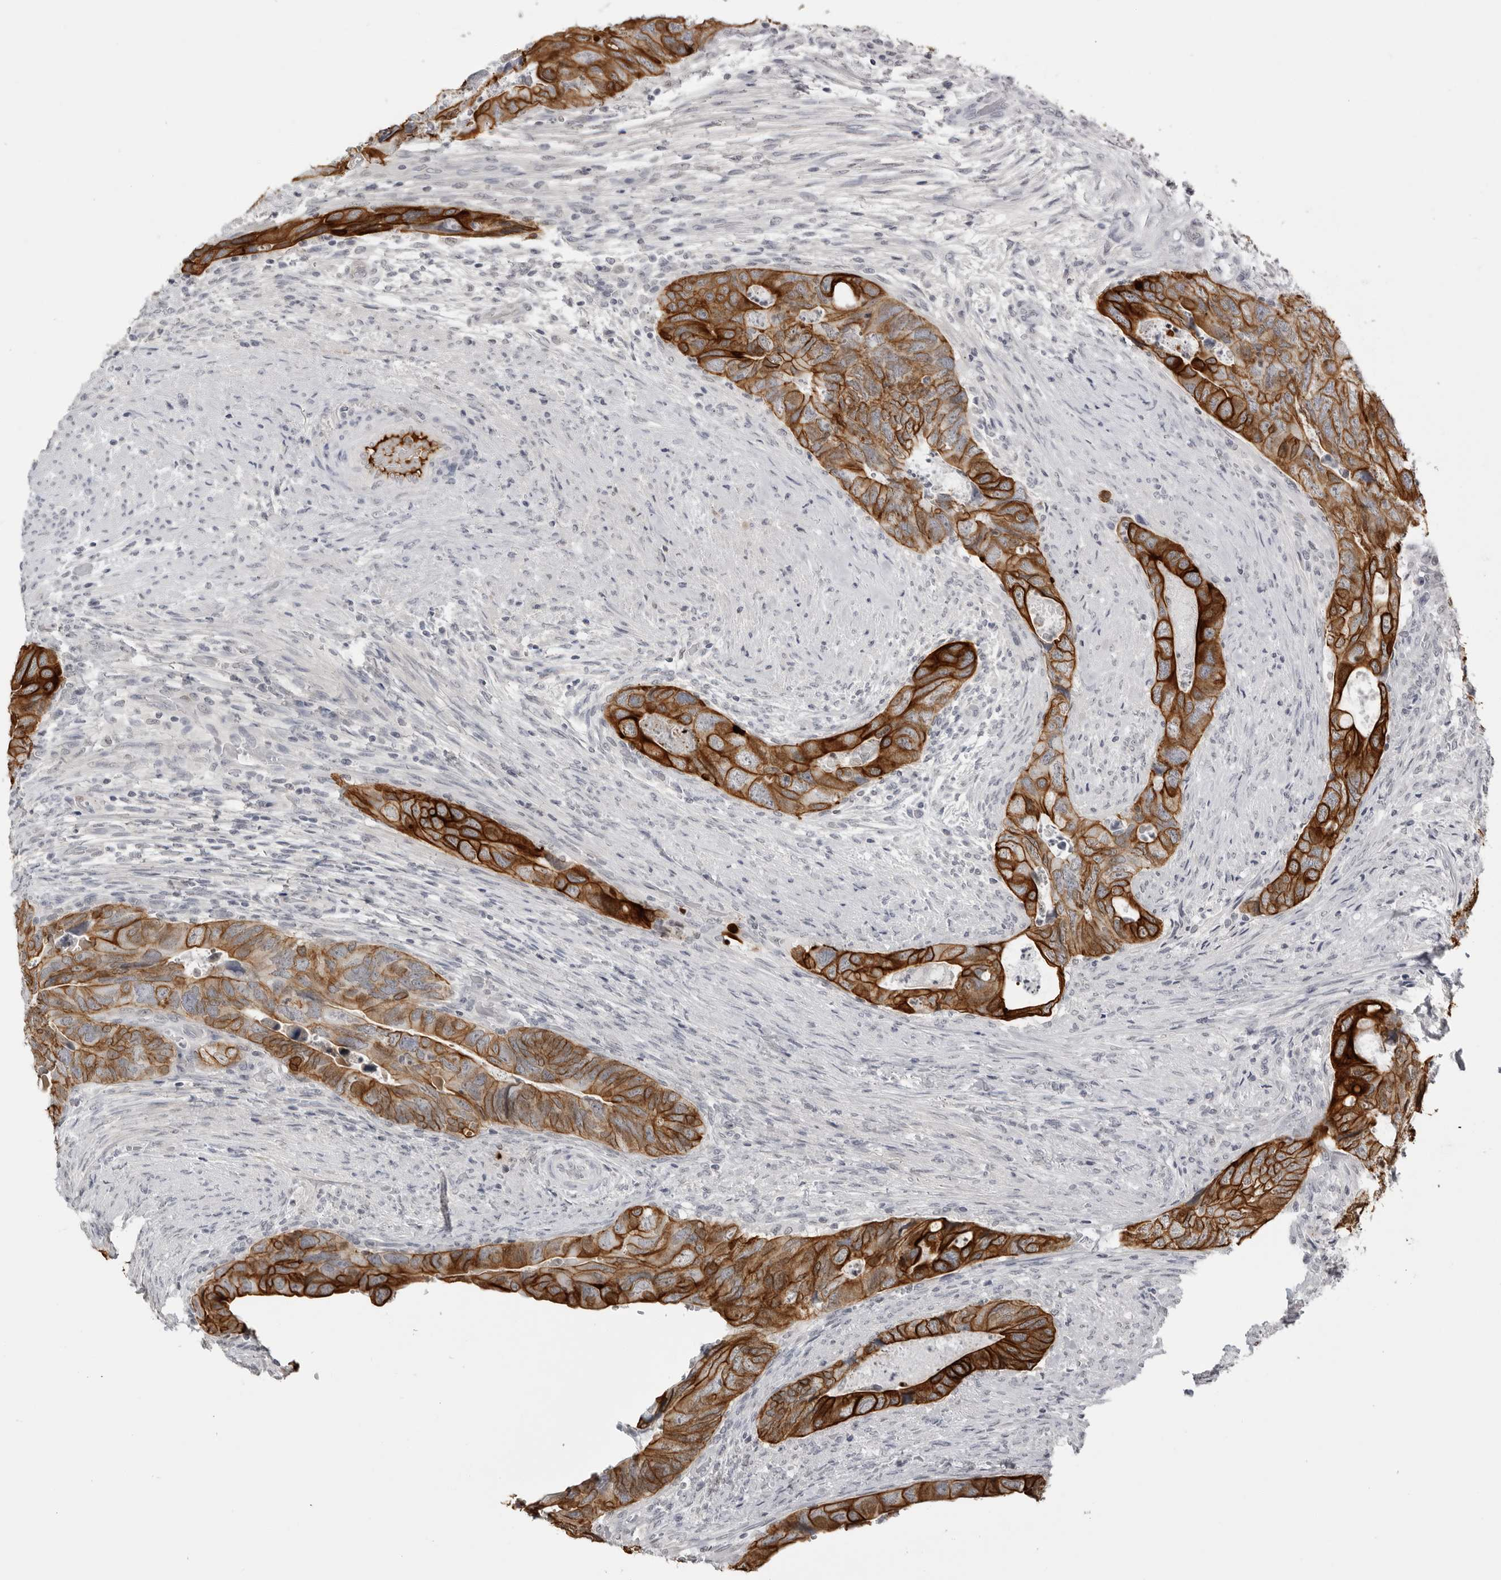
{"staining": {"intensity": "strong", "quantity": ">75%", "location": "cytoplasmic/membranous"}, "tissue": "colorectal cancer", "cell_type": "Tumor cells", "image_type": "cancer", "snomed": [{"axis": "morphology", "description": "Adenocarcinoma, NOS"}, {"axis": "topography", "description": "Rectum"}], "caption": "A brown stain shows strong cytoplasmic/membranous positivity of a protein in human colorectal cancer tumor cells.", "gene": "SERPINF2", "patient": {"sex": "male", "age": 63}}